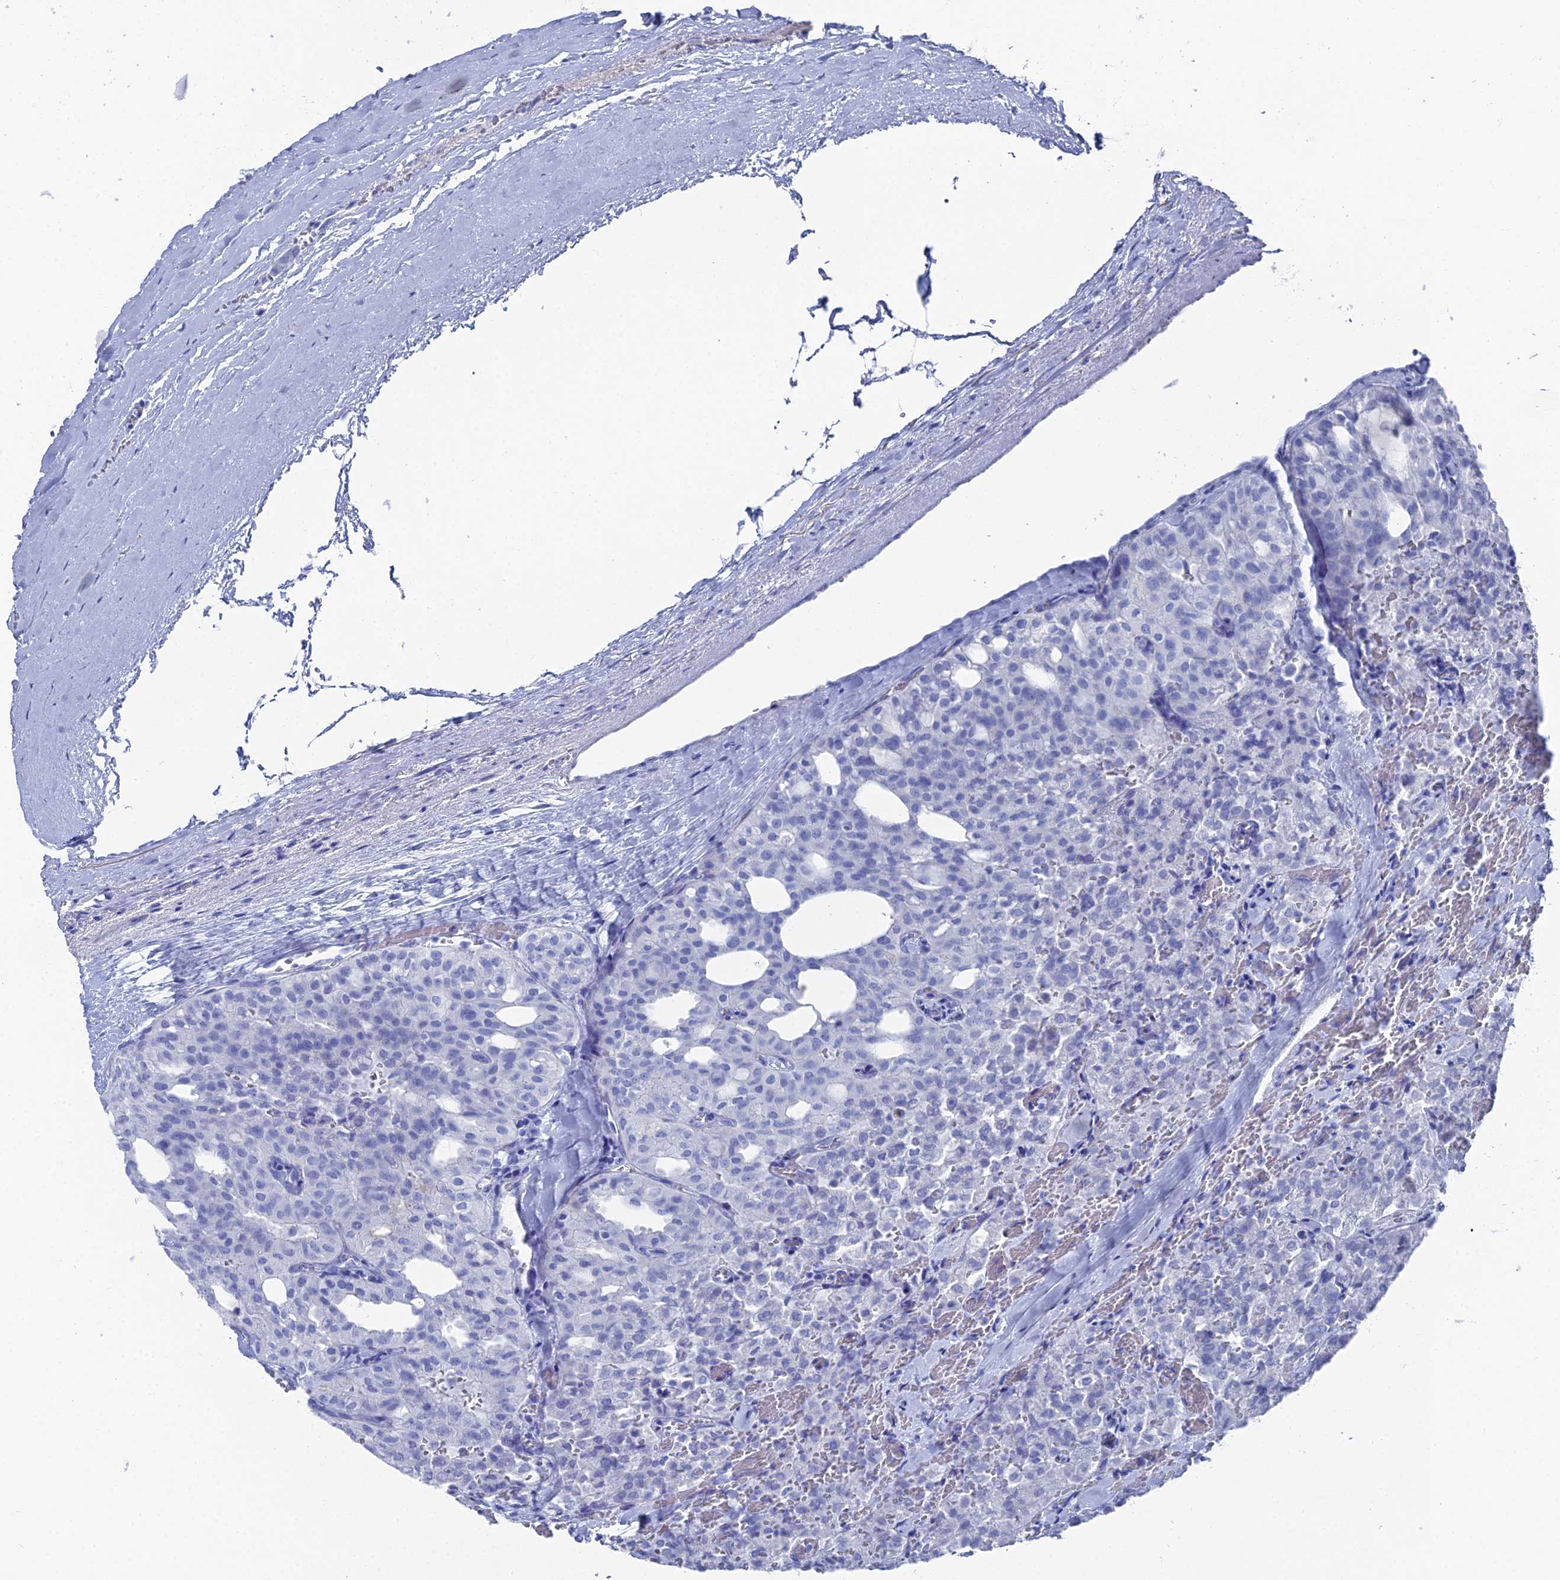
{"staining": {"intensity": "negative", "quantity": "none", "location": "none"}, "tissue": "thyroid cancer", "cell_type": "Tumor cells", "image_type": "cancer", "snomed": [{"axis": "morphology", "description": "Follicular adenoma carcinoma, NOS"}, {"axis": "topography", "description": "Thyroid gland"}], "caption": "Image shows no protein staining in tumor cells of thyroid cancer (follicular adenoma carcinoma) tissue.", "gene": "ENPP3", "patient": {"sex": "male", "age": 75}}